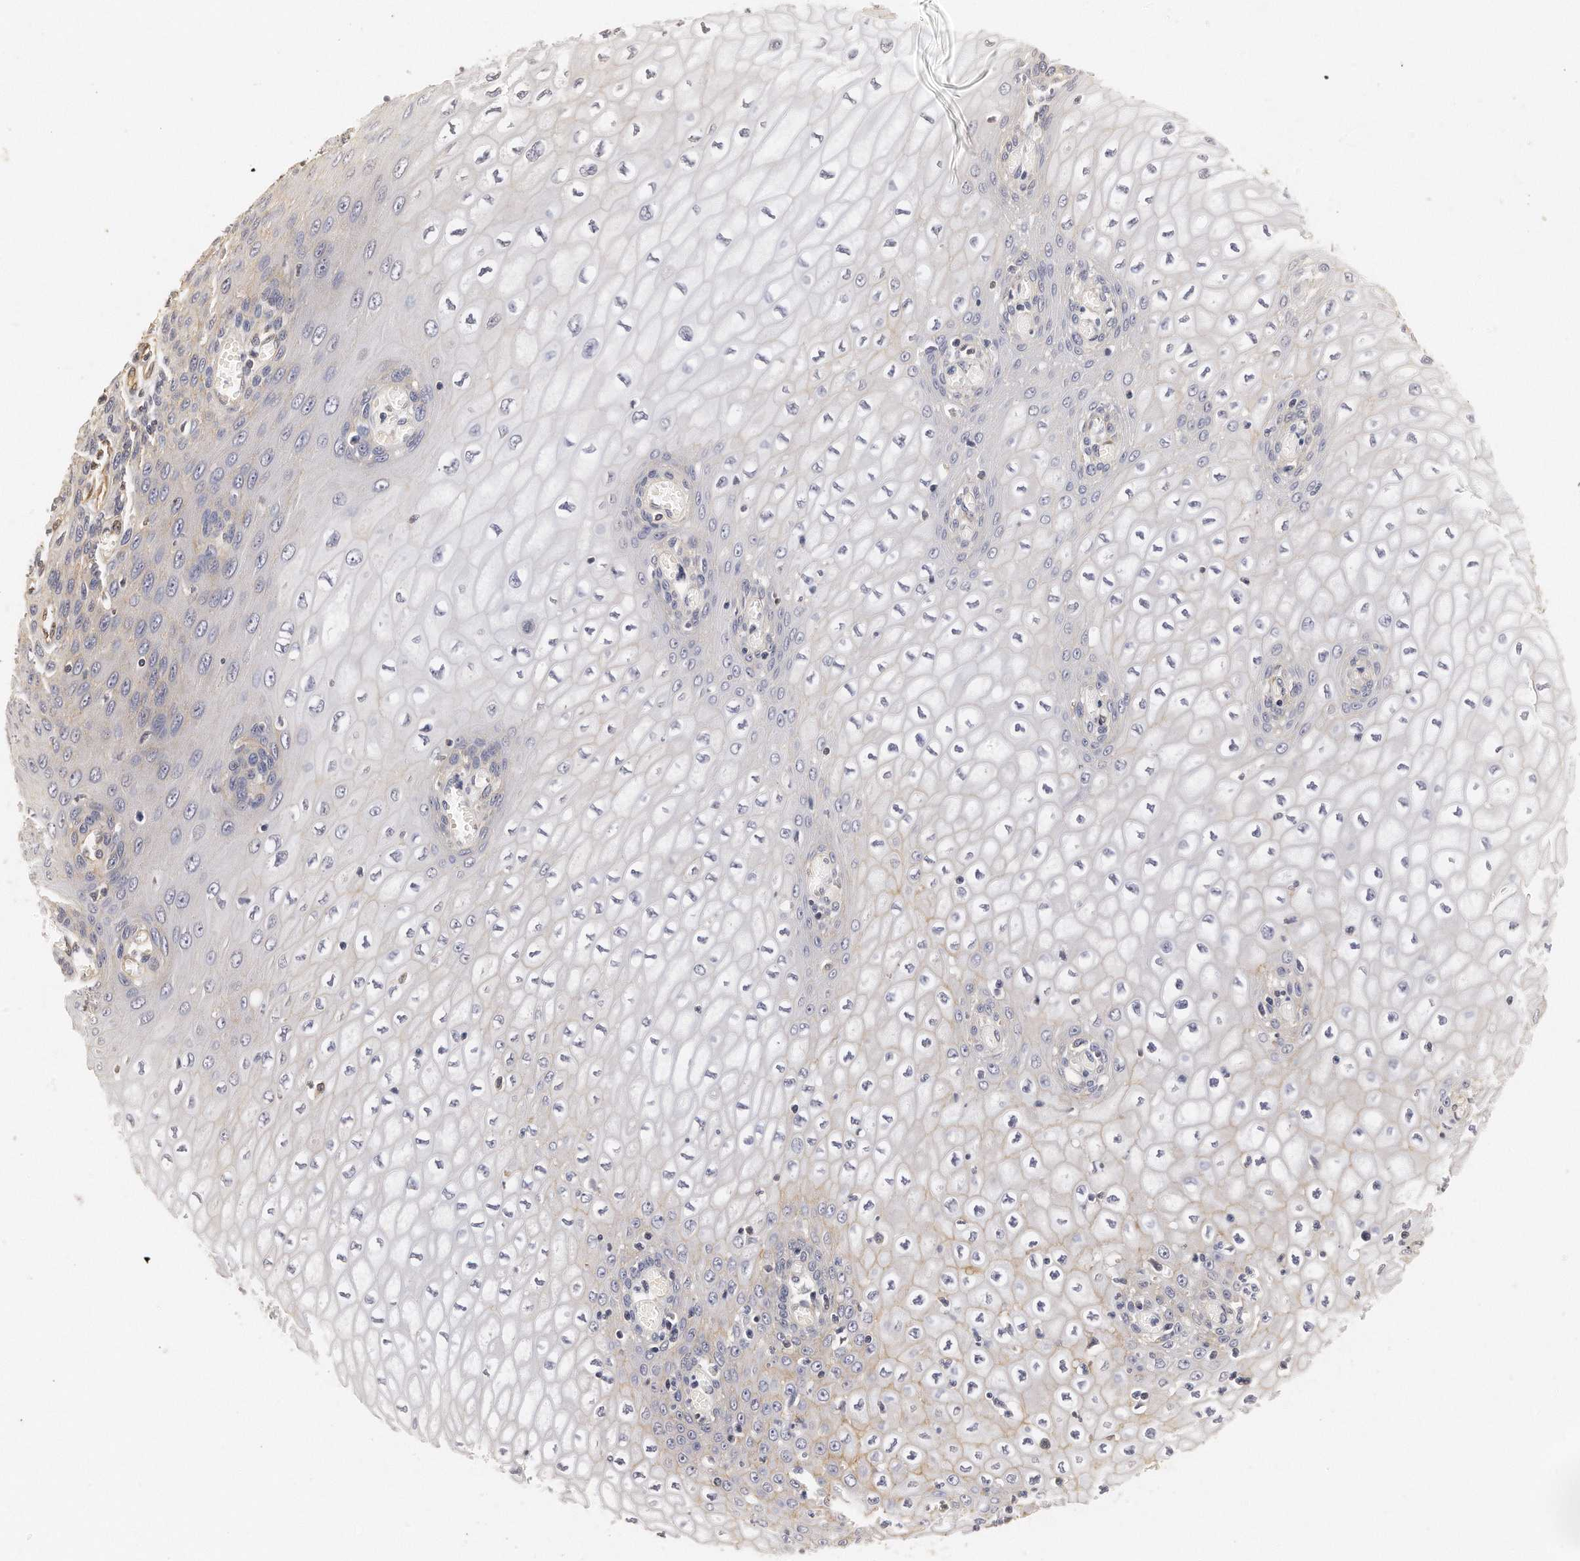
{"staining": {"intensity": "weak", "quantity": "<25%", "location": "cytoplasmic/membranous"}, "tissue": "esophagus", "cell_type": "Squamous epithelial cells", "image_type": "normal", "snomed": [{"axis": "morphology", "description": "Normal tissue, NOS"}, {"axis": "topography", "description": "Esophagus"}], "caption": "IHC of benign human esophagus demonstrates no positivity in squamous epithelial cells. (Brightfield microscopy of DAB (3,3'-diaminobenzidine) immunohistochemistry (IHC) at high magnification).", "gene": "CHST7", "patient": {"sex": "male", "age": 65}}